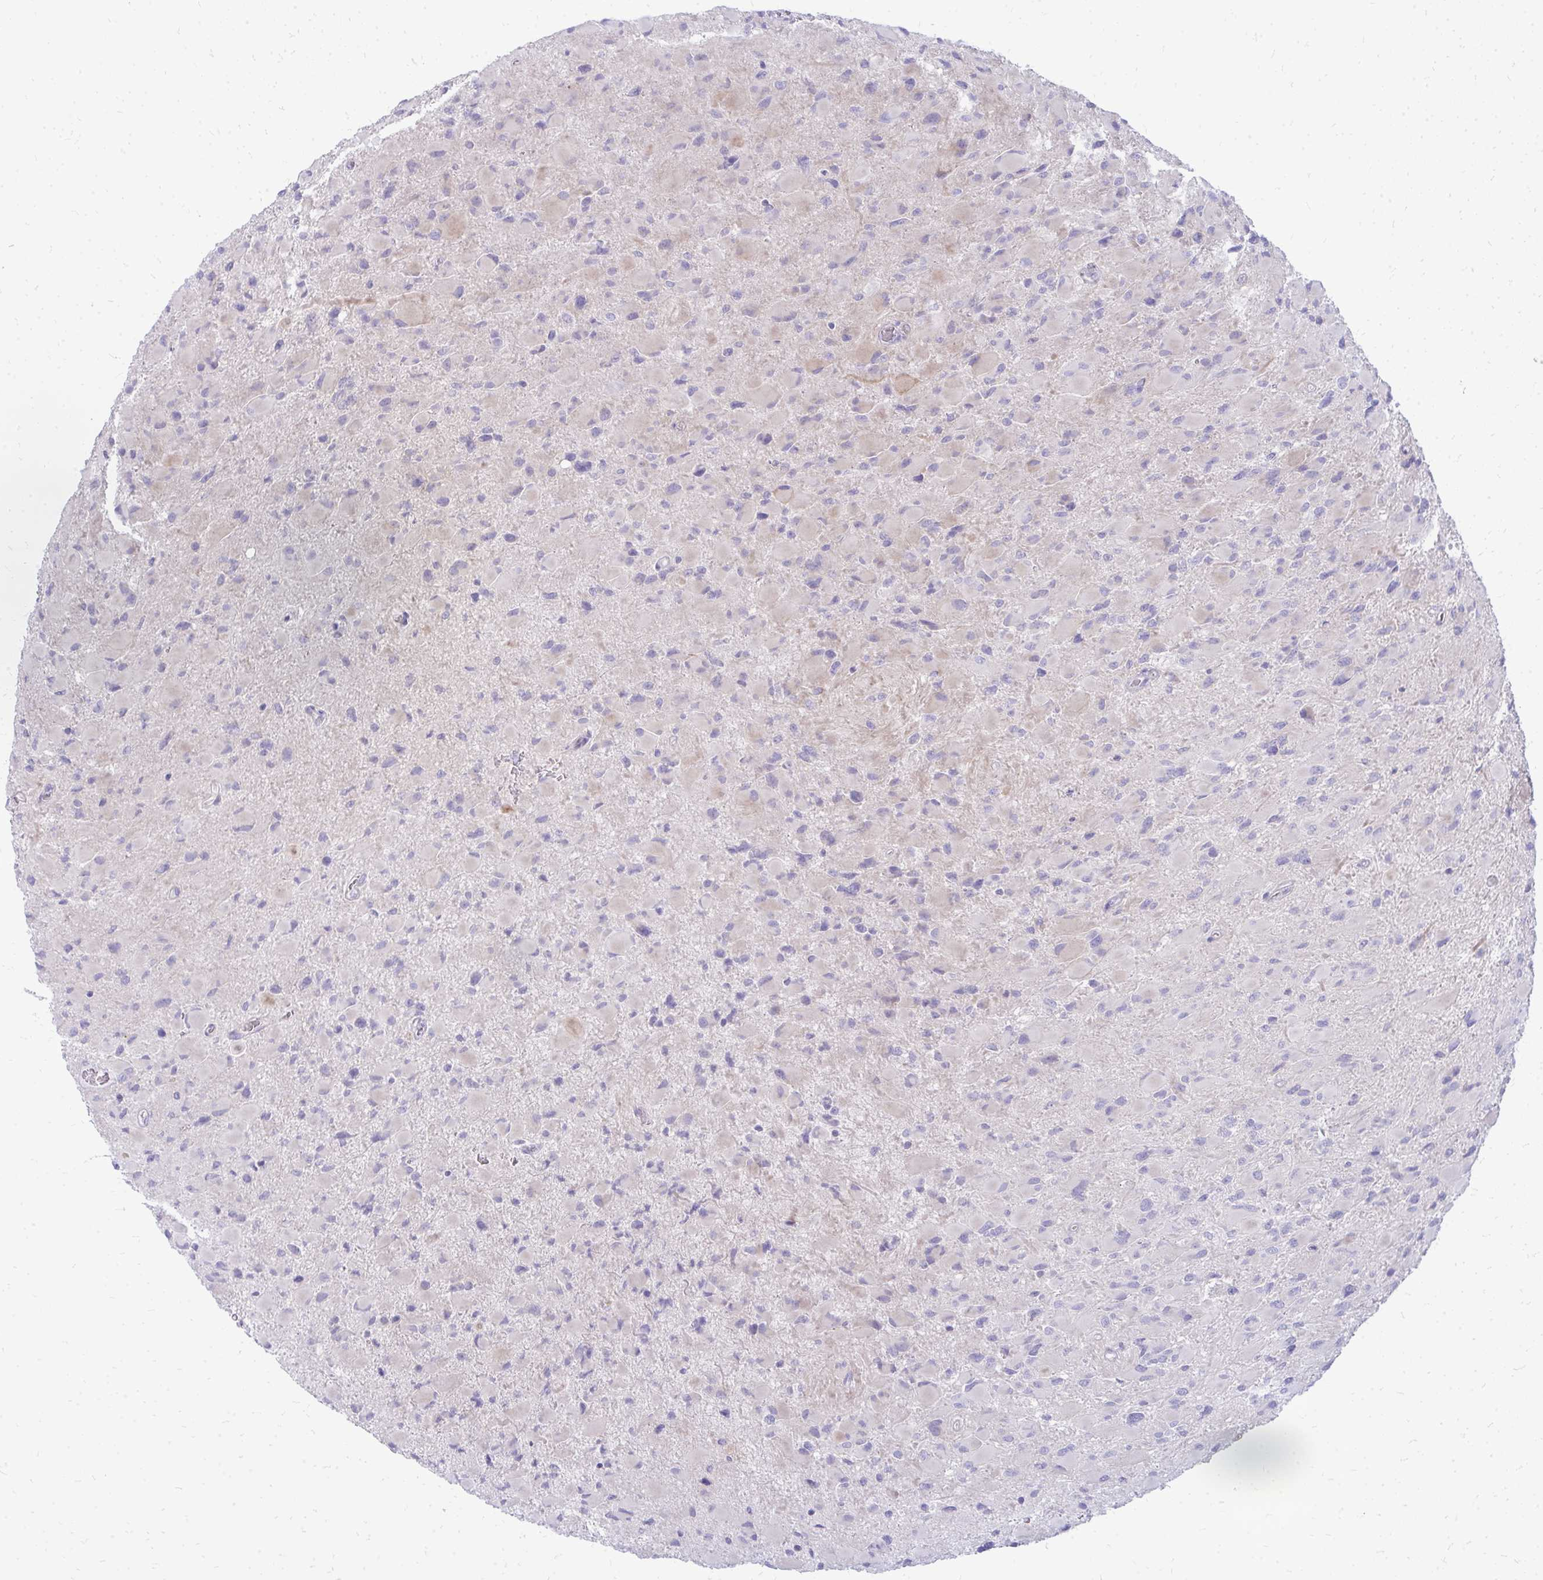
{"staining": {"intensity": "negative", "quantity": "none", "location": "none"}, "tissue": "glioma", "cell_type": "Tumor cells", "image_type": "cancer", "snomed": [{"axis": "morphology", "description": "Glioma, malignant, High grade"}, {"axis": "topography", "description": "Cerebral cortex"}], "caption": "An IHC micrograph of glioma is shown. There is no staining in tumor cells of glioma. (DAB (3,3'-diaminobenzidine) immunohistochemistry (IHC) with hematoxylin counter stain).", "gene": "TSPEAR", "patient": {"sex": "female", "age": 36}}